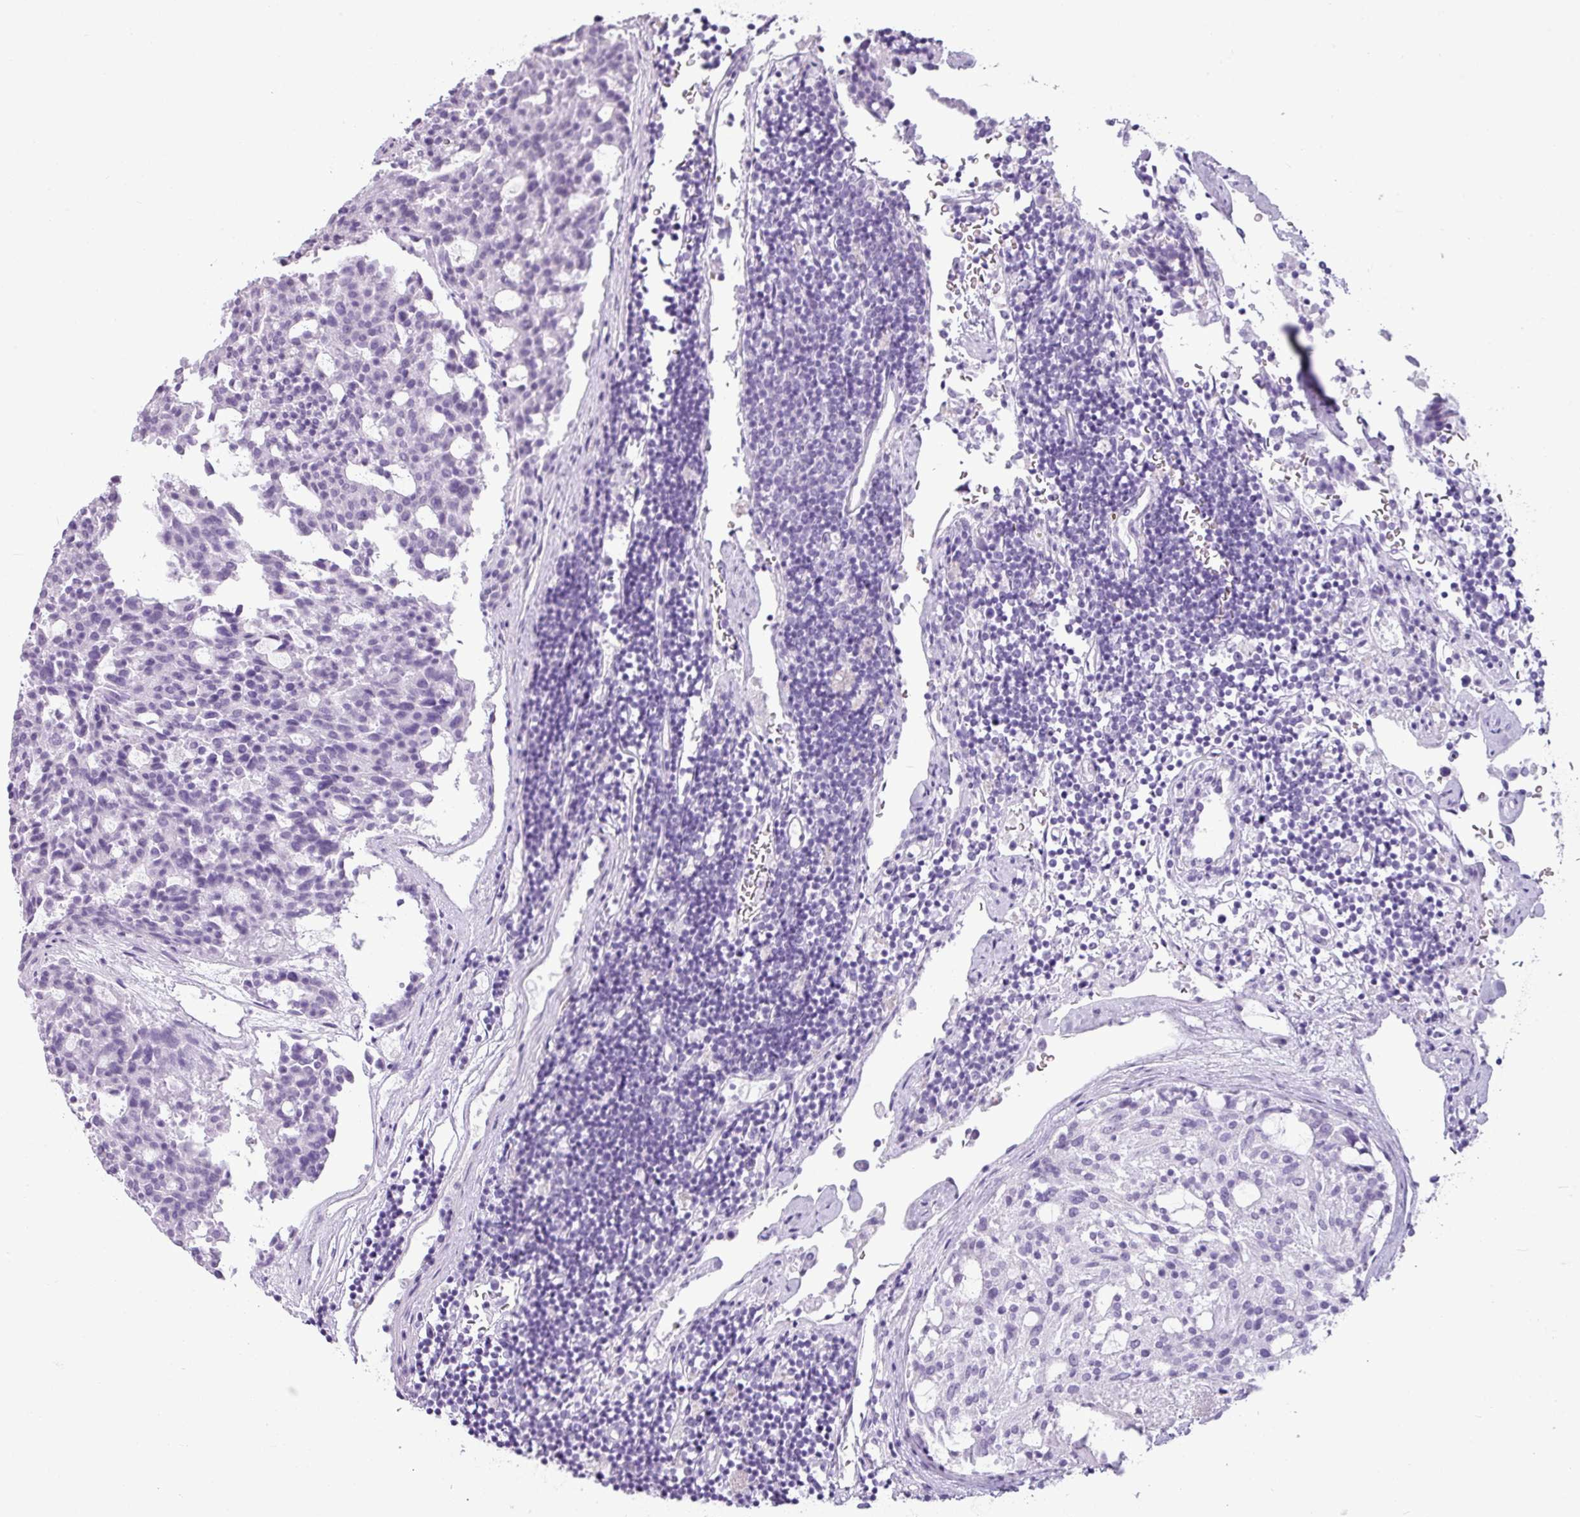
{"staining": {"intensity": "negative", "quantity": "none", "location": "none"}, "tissue": "carcinoid", "cell_type": "Tumor cells", "image_type": "cancer", "snomed": [{"axis": "morphology", "description": "Carcinoid, malignant, NOS"}, {"axis": "topography", "description": "Pancreas"}], "caption": "The micrograph exhibits no significant expression in tumor cells of carcinoid.", "gene": "AMY1B", "patient": {"sex": "female", "age": 54}}